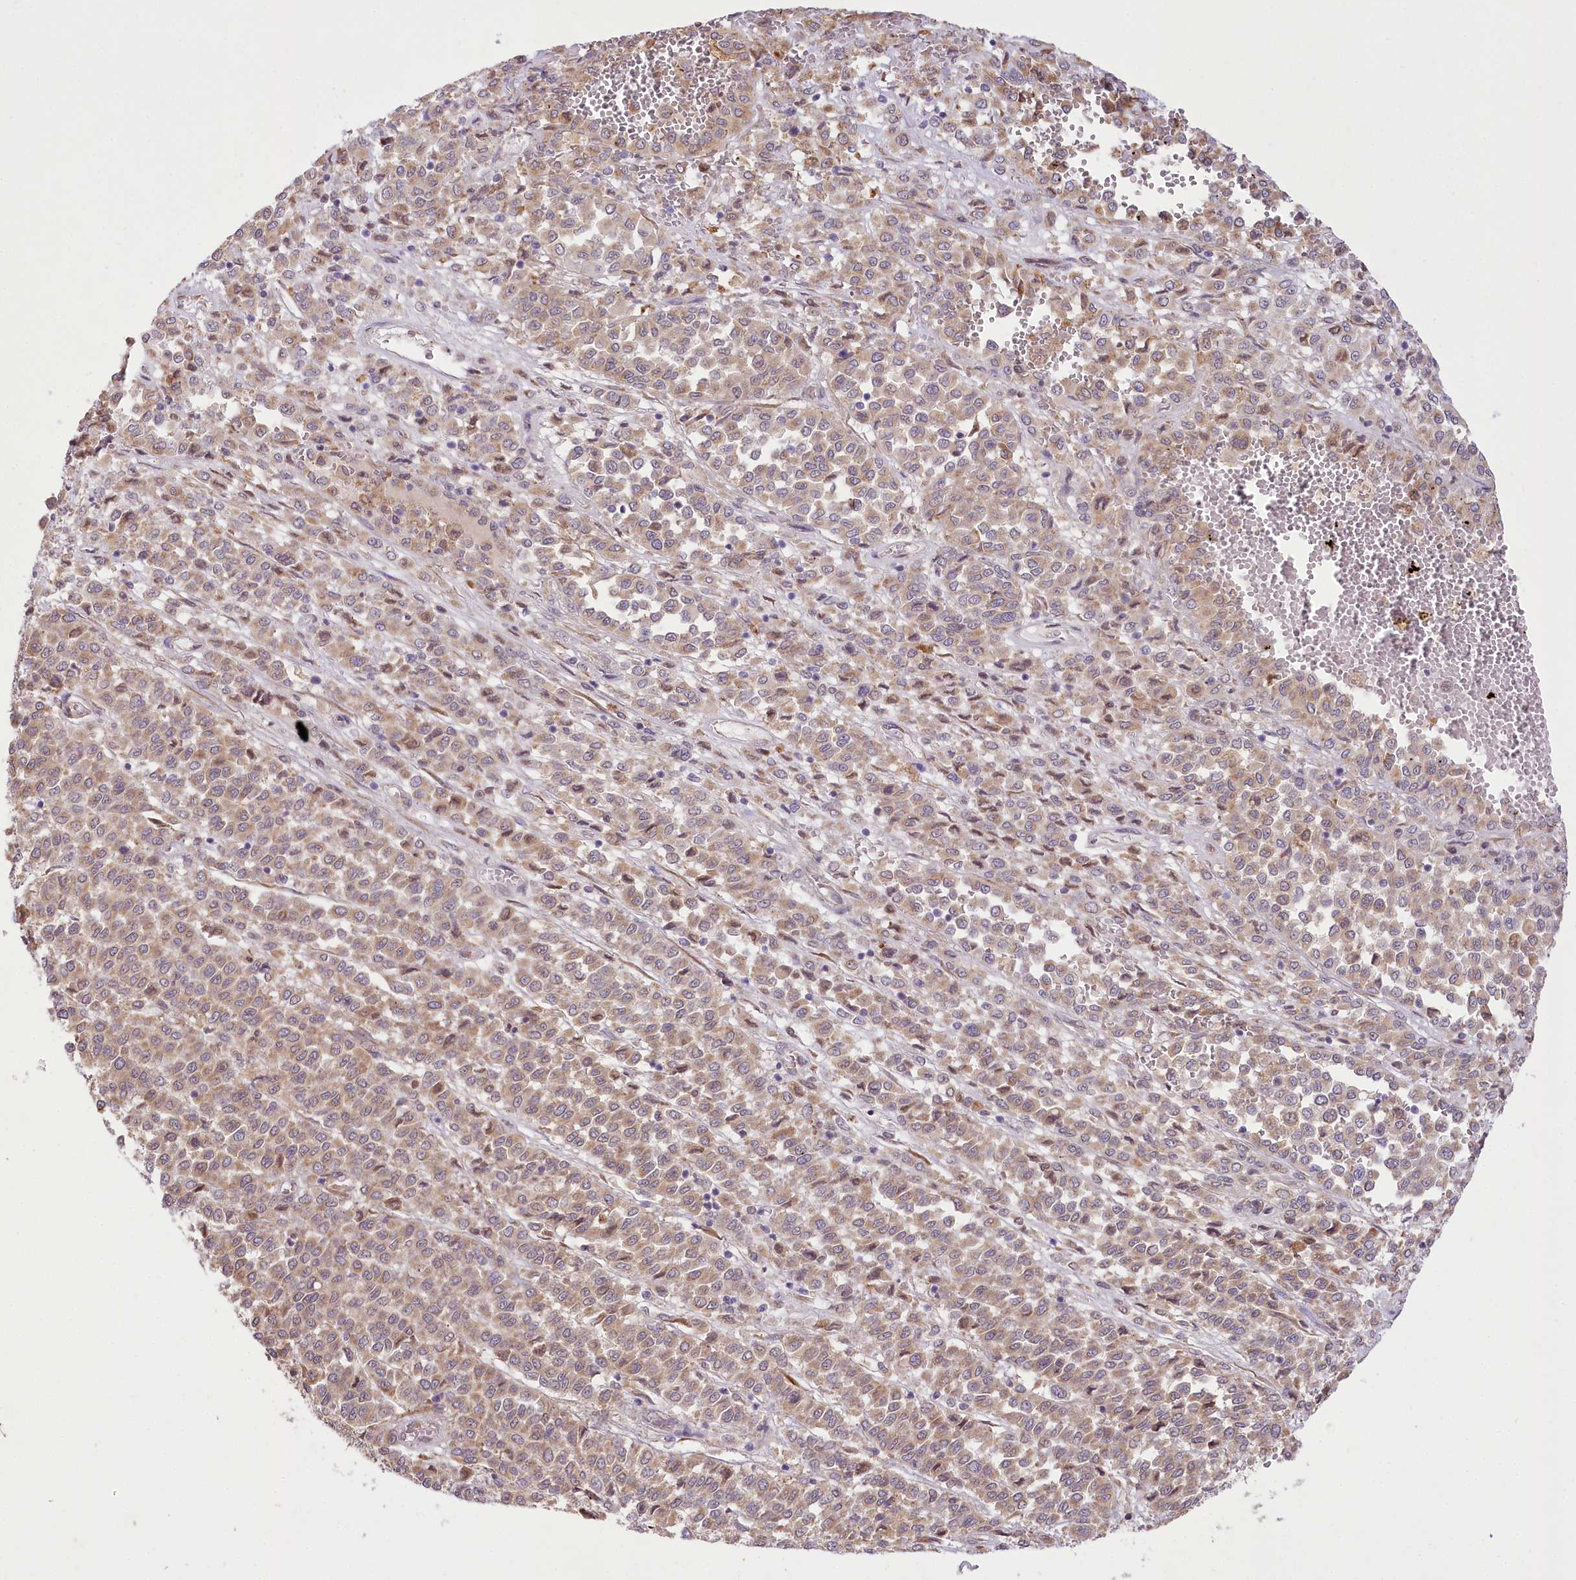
{"staining": {"intensity": "moderate", "quantity": ">75%", "location": "cytoplasmic/membranous"}, "tissue": "melanoma", "cell_type": "Tumor cells", "image_type": "cancer", "snomed": [{"axis": "morphology", "description": "Malignant melanoma, Metastatic site"}, {"axis": "topography", "description": "Pancreas"}], "caption": "A brown stain highlights moderate cytoplasmic/membranous expression of a protein in human malignant melanoma (metastatic site) tumor cells. (Stains: DAB (3,3'-diaminobenzidine) in brown, nuclei in blue, Microscopy: brightfield microscopy at high magnification).", "gene": "NCKAP5", "patient": {"sex": "female", "age": 30}}